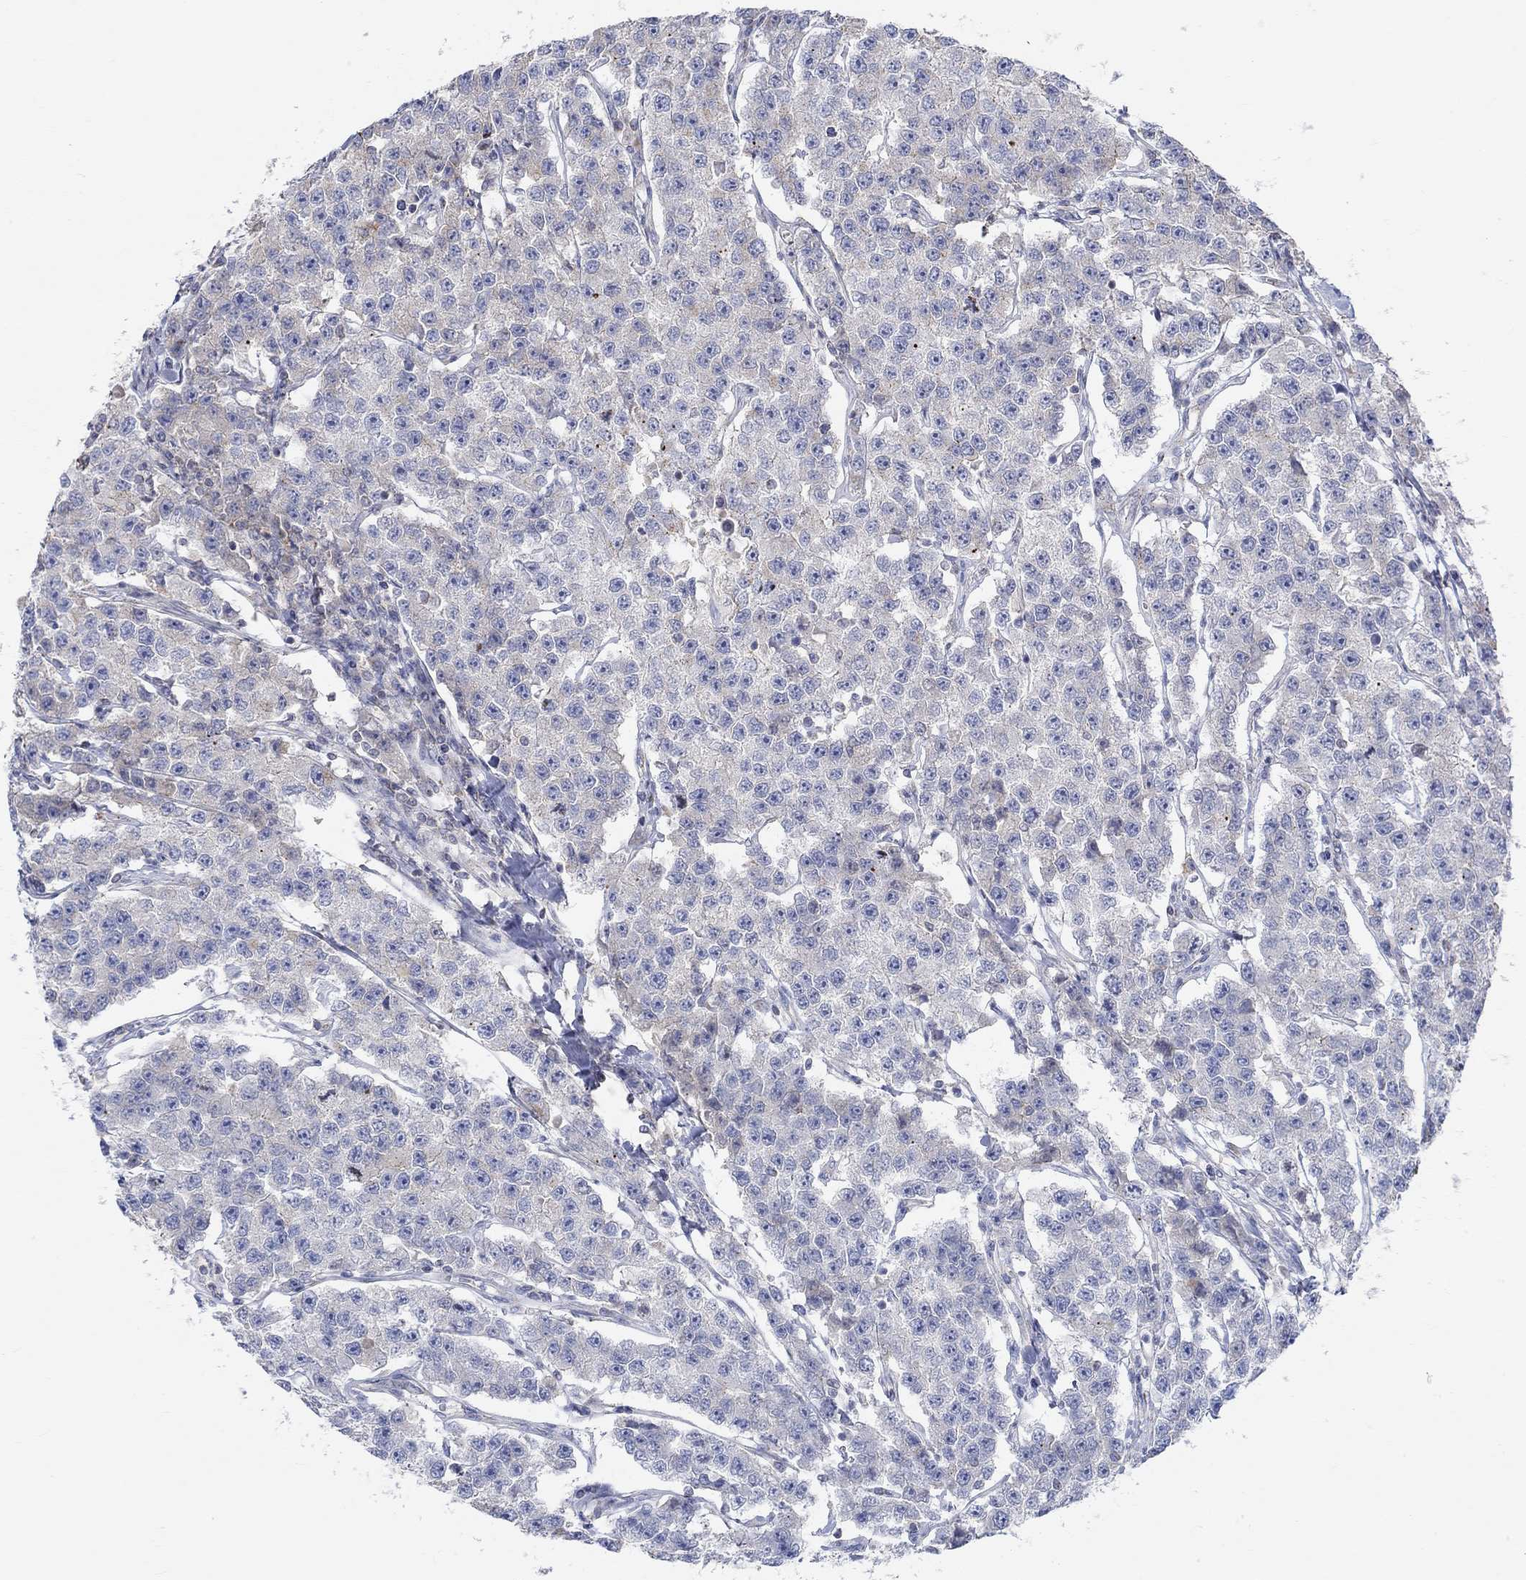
{"staining": {"intensity": "negative", "quantity": "none", "location": "none"}, "tissue": "testis cancer", "cell_type": "Tumor cells", "image_type": "cancer", "snomed": [{"axis": "morphology", "description": "Seminoma, NOS"}, {"axis": "topography", "description": "Testis"}], "caption": "An immunohistochemistry photomicrograph of testis cancer (seminoma) is shown. There is no staining in tumor cells of testis cancer (seminoma).", "gene": "NAV3", "patient": {"sex": "male", "age": 59}}